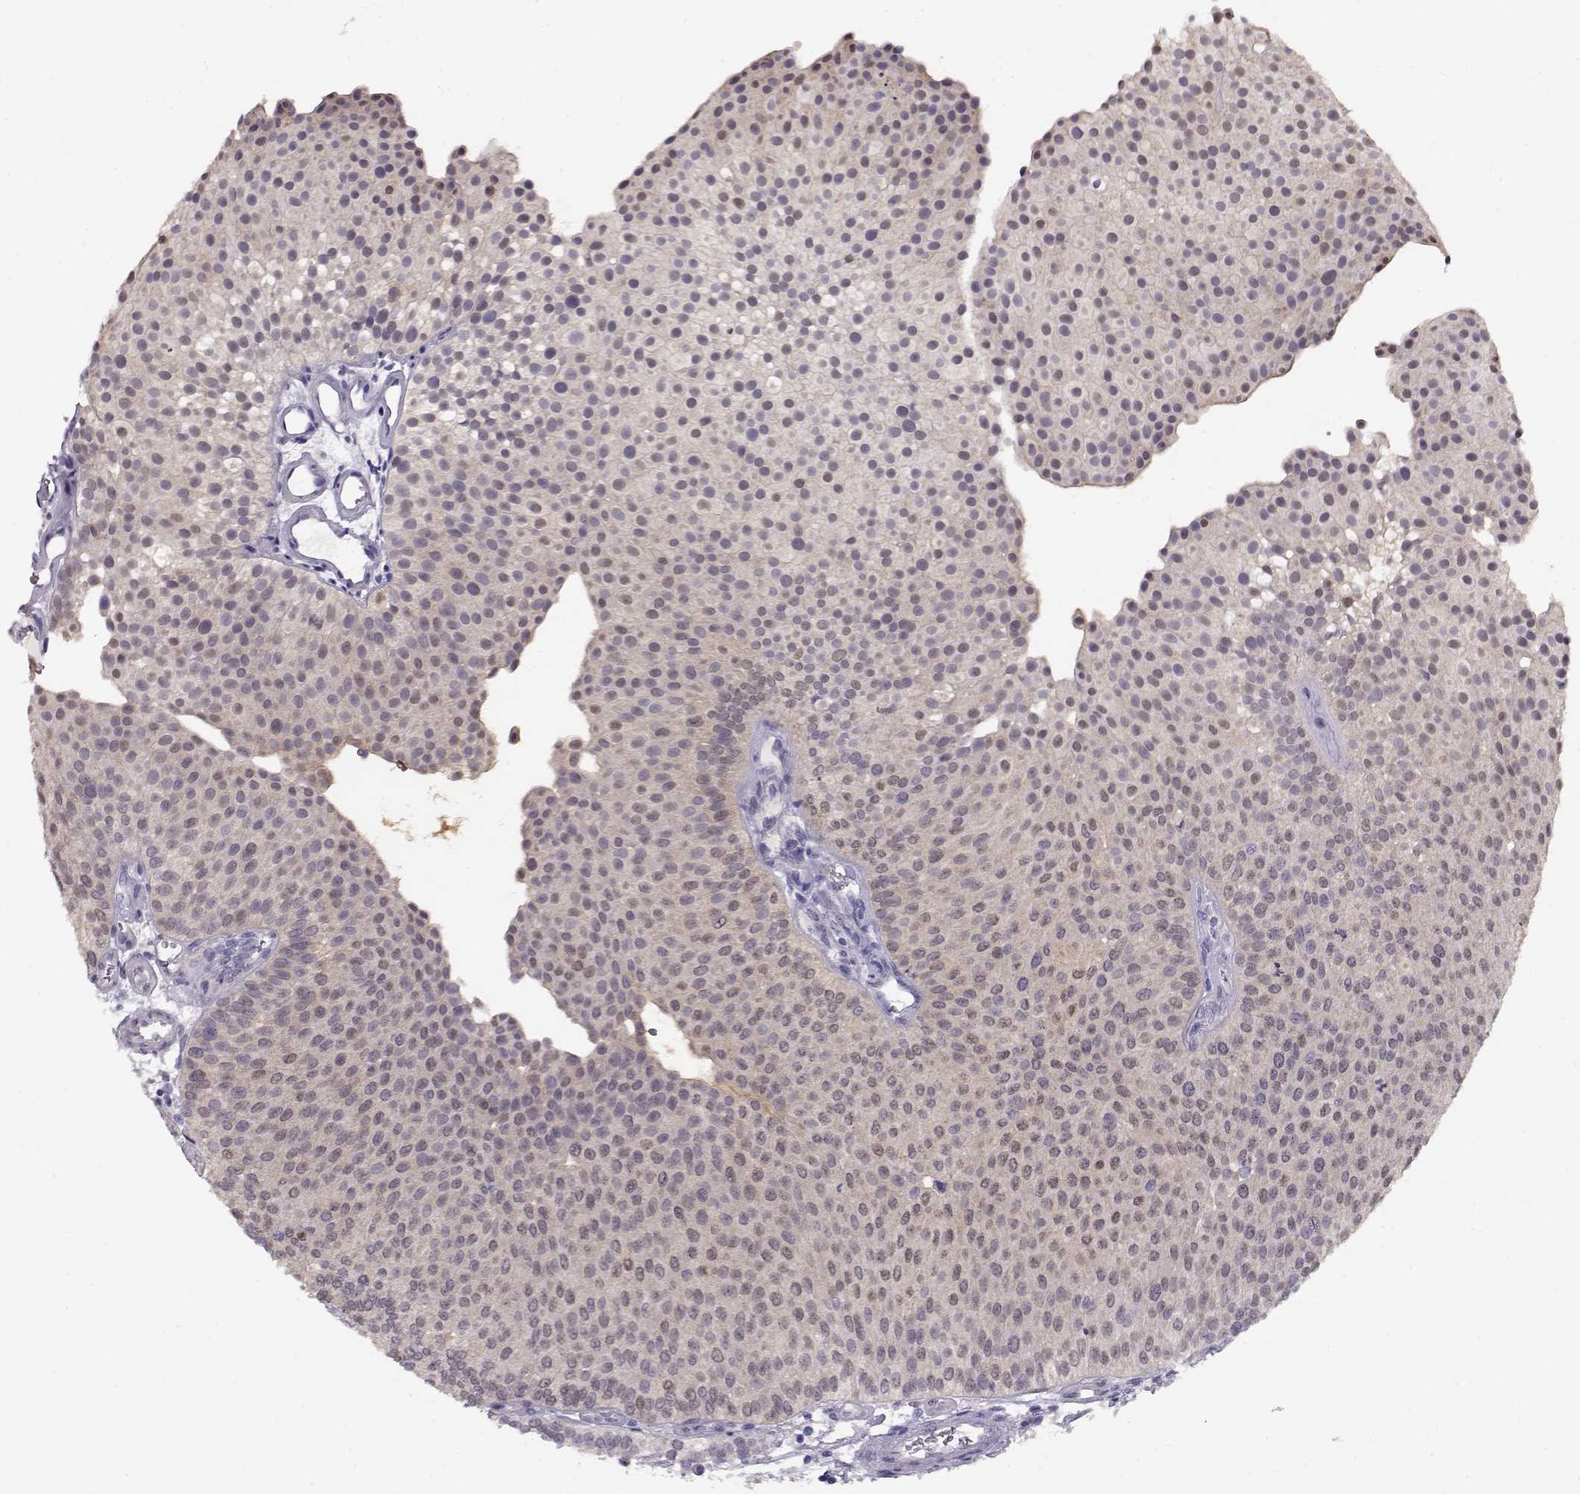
{"staining": {"intensity": "weak", "quantity": "<25%", "location": "cytoplasmic/membranous"}, "tissue": "urothelial cancer", "cell_type": "Tumor cells", "image_type": "cancer", "snomed": [{"axis": "morphology", "description": "Urothelial carcinoma, Low grade"}, {"axis": "topography", "description": "Urinary bladder"}], "caption": "Tumor cells show no significant expression in urothelial carcinoma (low-grade).", "gene": "CCR8", "patient": {"sex": "female", "age": 87}}